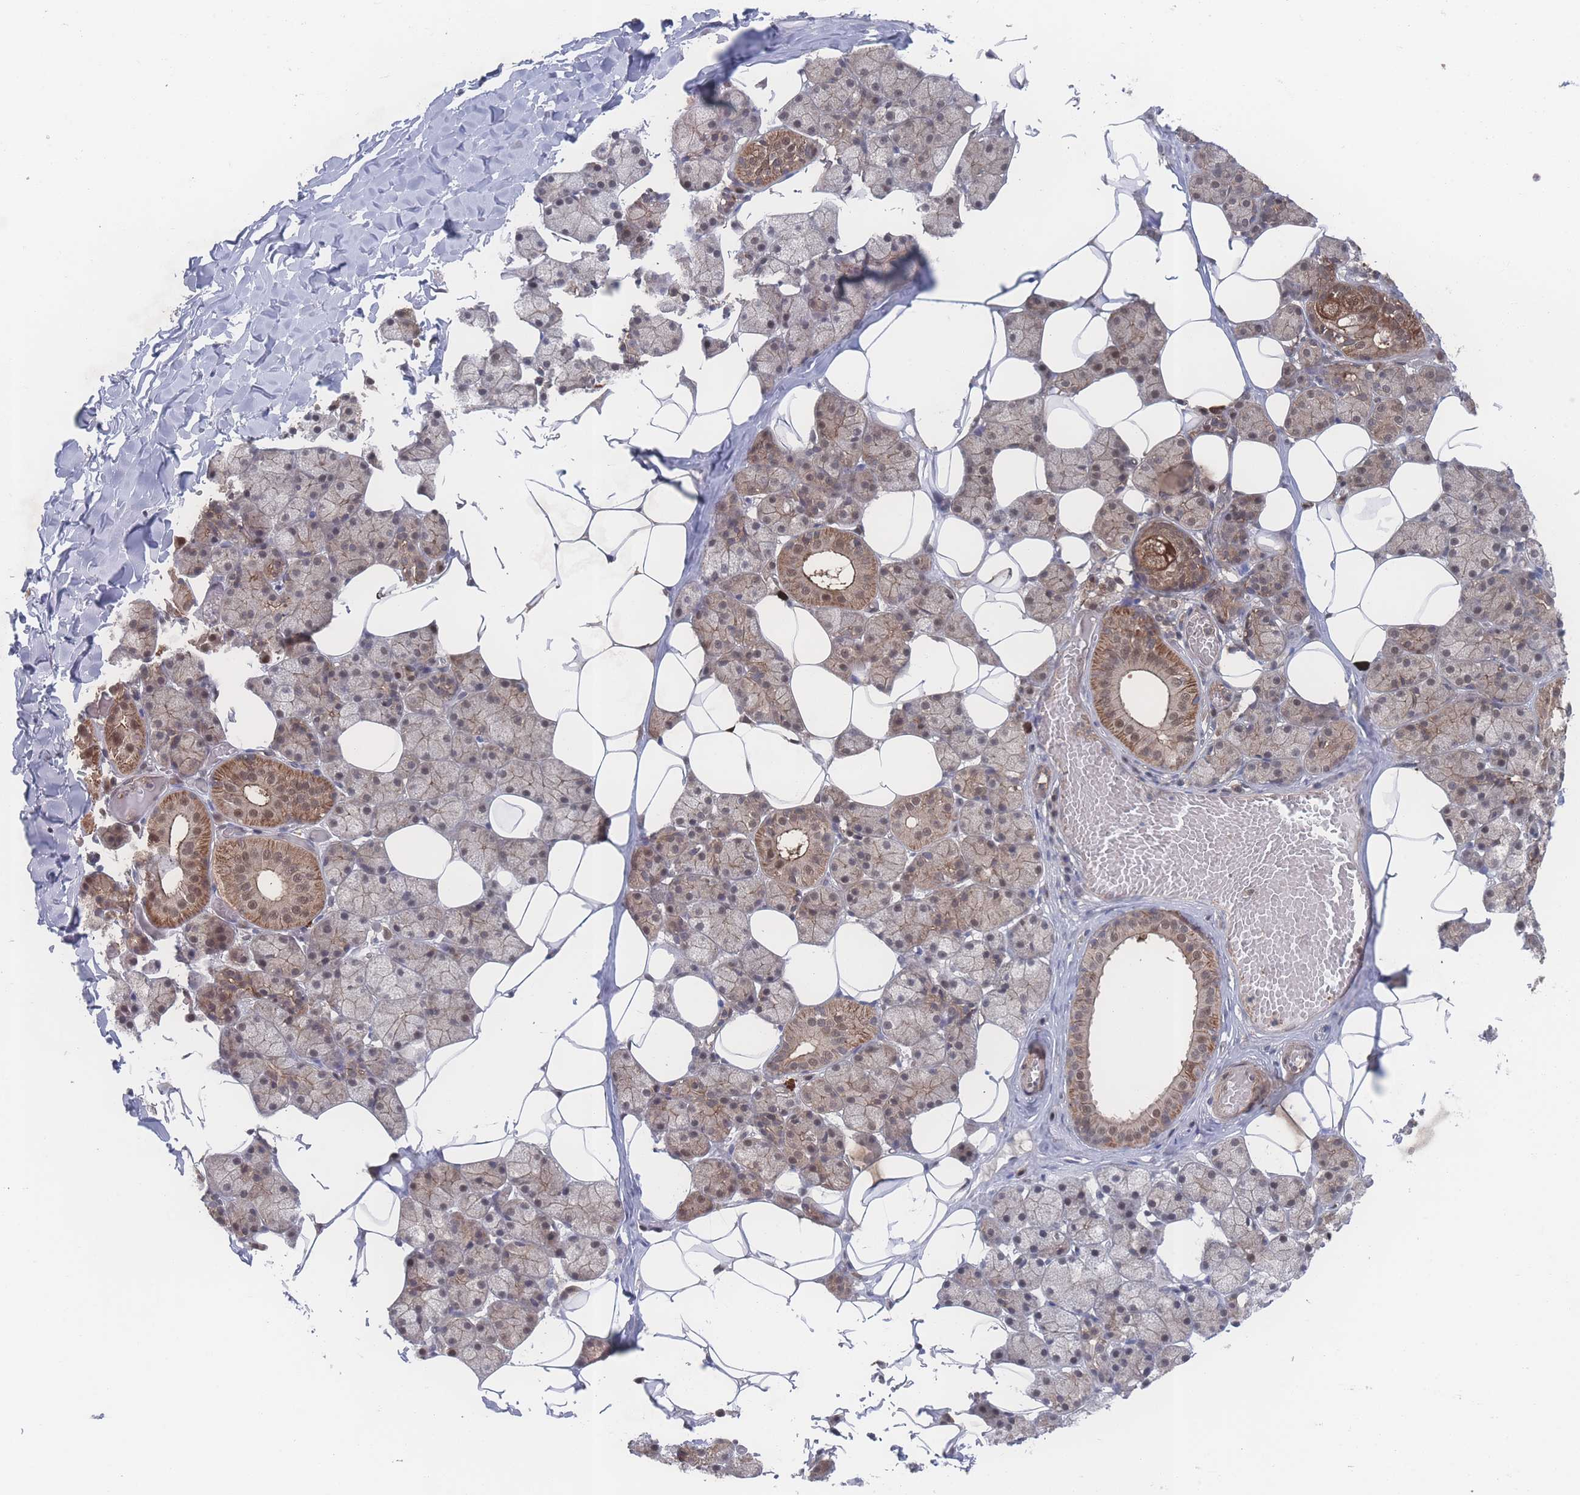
{"staining": {"intensity": "moderate", "quantity": ">75%", "location": "cytoplasmic/membranous,nuclear"}, "tissue": "salivary gland", "cell_type": "Glandular cells", "image_type": "normal", "snomed": [{"axis": "morphology", "description": "Normal tissue, NOS"}, {"axis": "topography", "description": "Salivary gland"}], "caption": "About >75% of glandular cells in benign human salivary gland demonstrate moderate cytoplasmic/membranous,nuclear protein expression as visualized by brown immunohistochemical staining.", "gene": "PSMA1", "patient": {"sex": "female", "age": 33}}